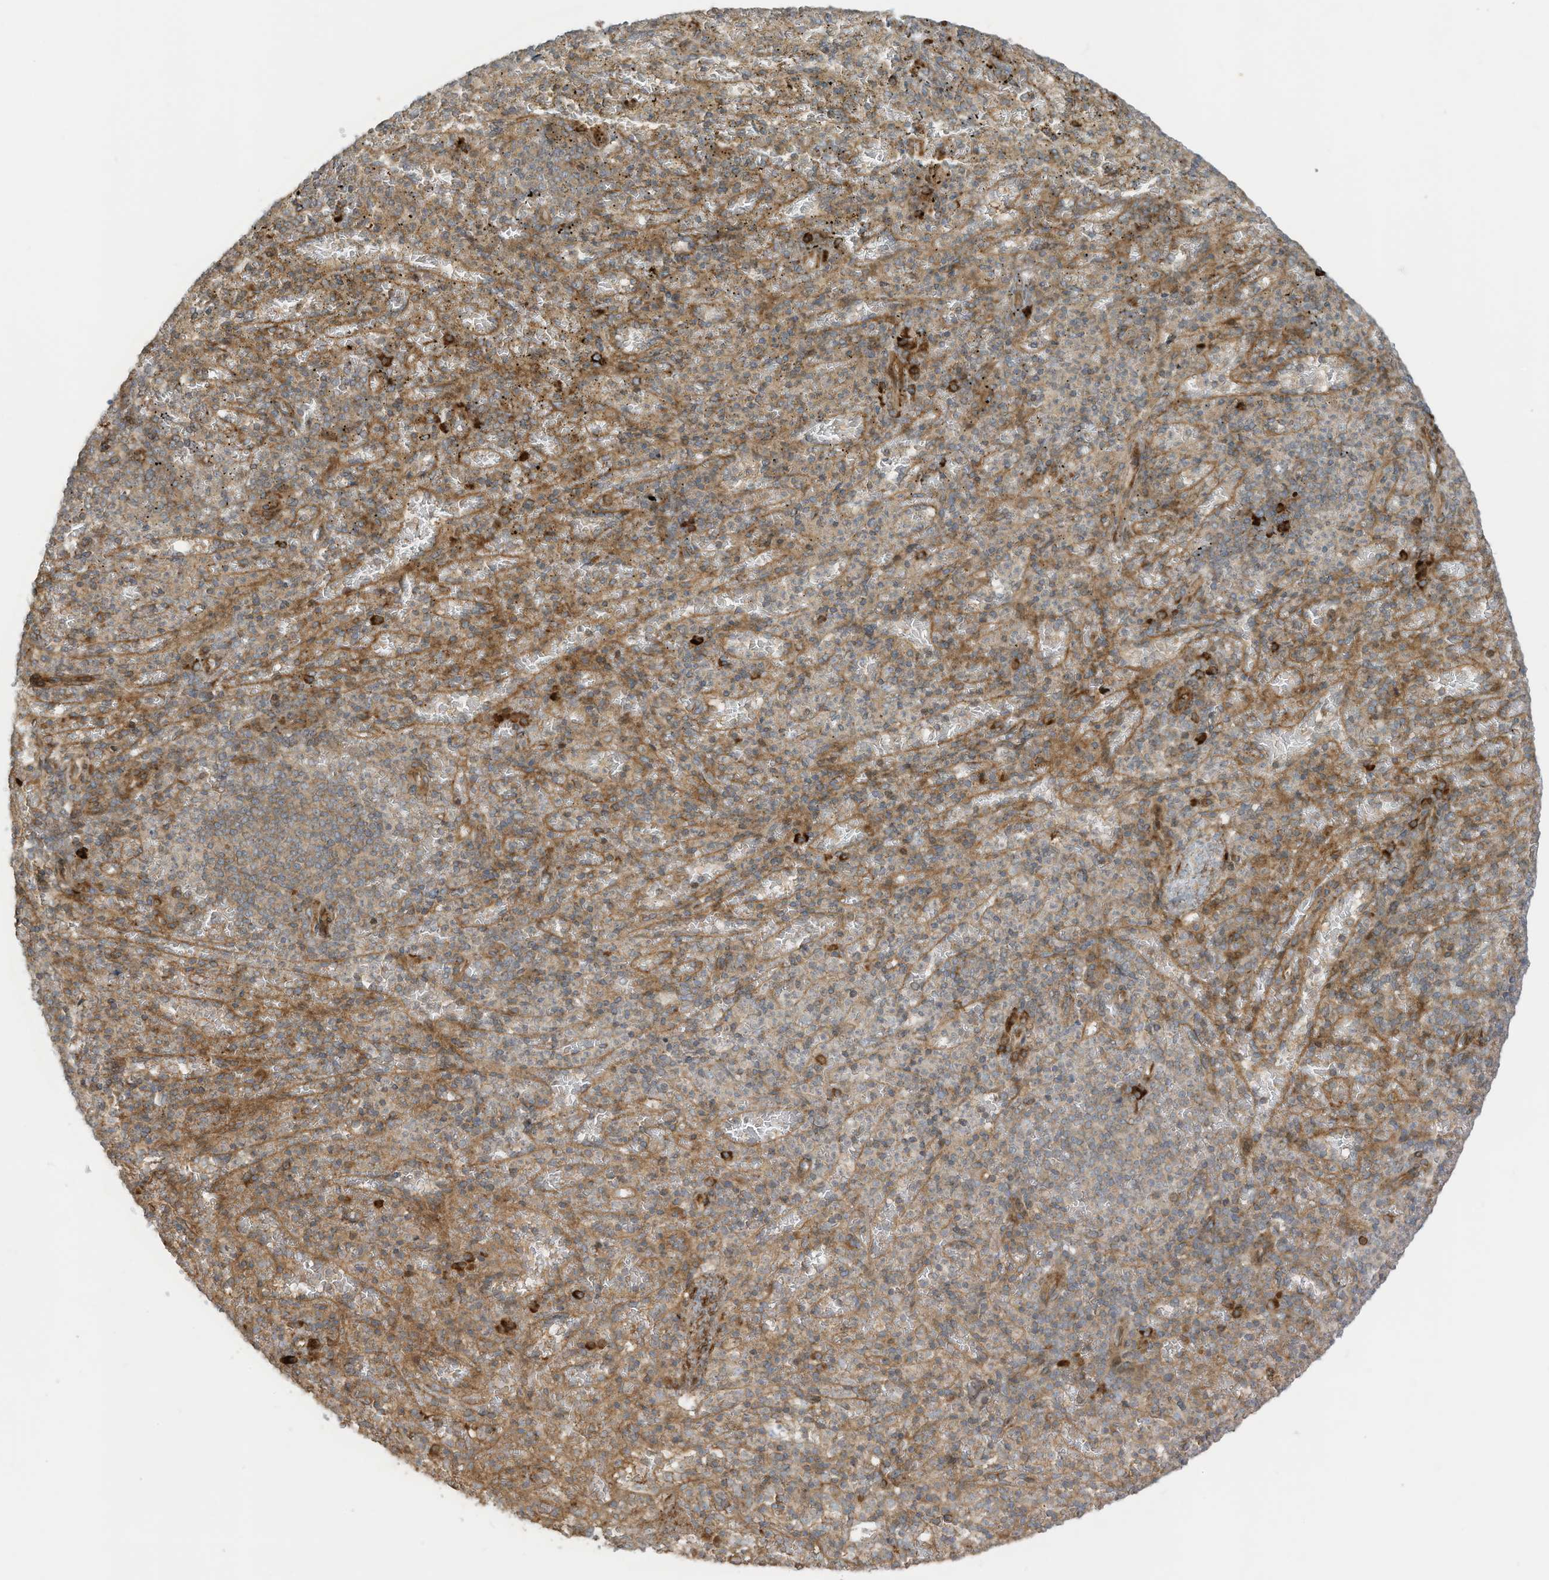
{"staining": {"intensity": "strong", "quantity": "<25%", "location": "cytoplasmic/membranous"}, "tissue": "spleen", "cell_type": "Cells in red pulp", "image_type": "normal", "snomed": [{"axis": "morphology", "description": "Normal tissue, NOS"}, {"axis": "topography", "description": "Spleen"}], "caption": "Cells in red pulp demonstrate medium levels of strong cytoplasmic/membranous staining in about <25% of cells in benign spleen.", "gene": "DDIT4", "patient": {"sex": "female", "age": 74}}